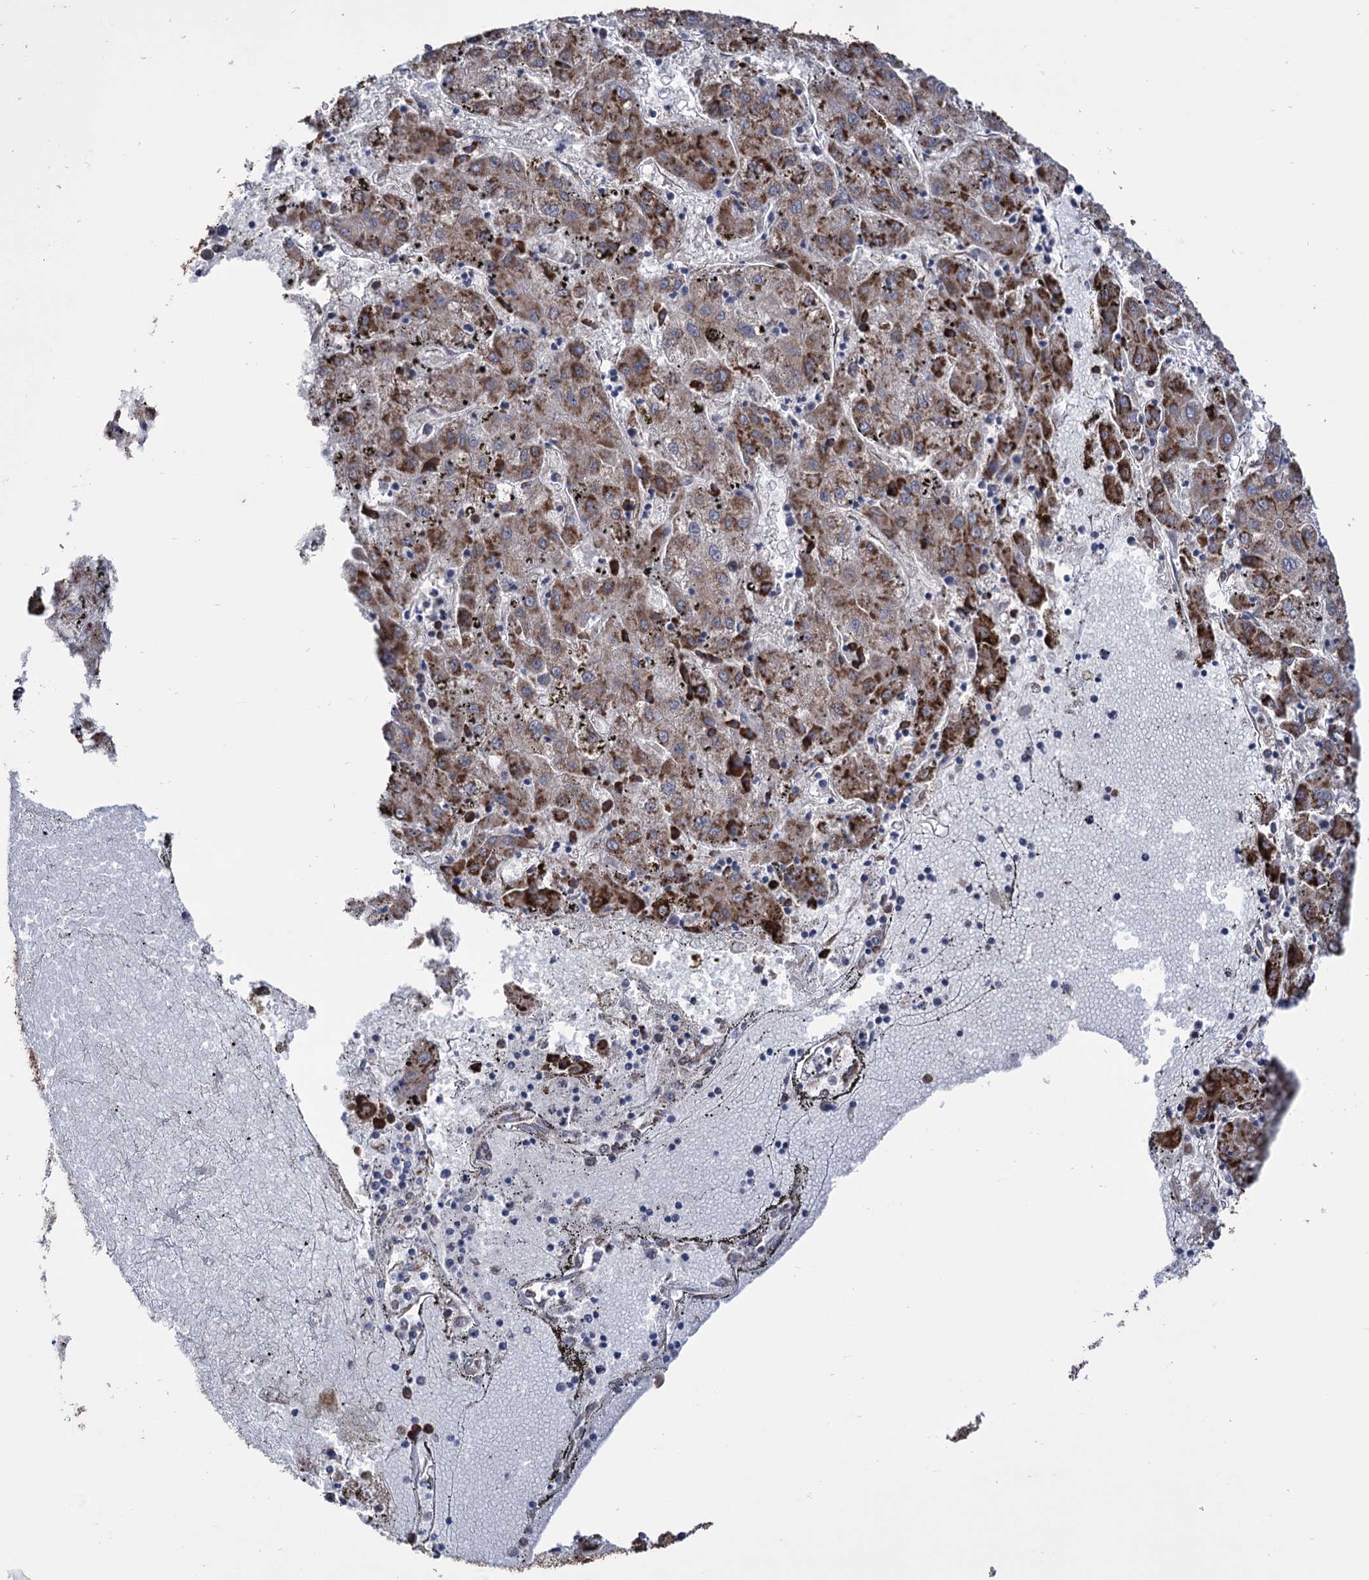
{"staining": {"intensity": "moderate", "quantity": ">75%", "location": "cytoplasmic/membranous"}, "tissue": "liver cancer", "cell_type": "Tumor cells", "image_type": "cancer", "snomed": [{"axis": "morphology", "description": "Carcinoma, Hepatocellular, NOS"}, {"axis": "topography", "description": "Liver"}], "caption": "An immunohistochemistry micrograph of tumor tissue is shown. Protein staining in brown labels moderate cytoplasmic/membranous positivity in liver cancer within tumor cells. The protein of interest is stained brown, and the nuclei are stained in blue (DAB IHC with brightfield microscopy, high magnification).", "gene": "CDAN1", "patient": {"sex": "male", "age": 72}}